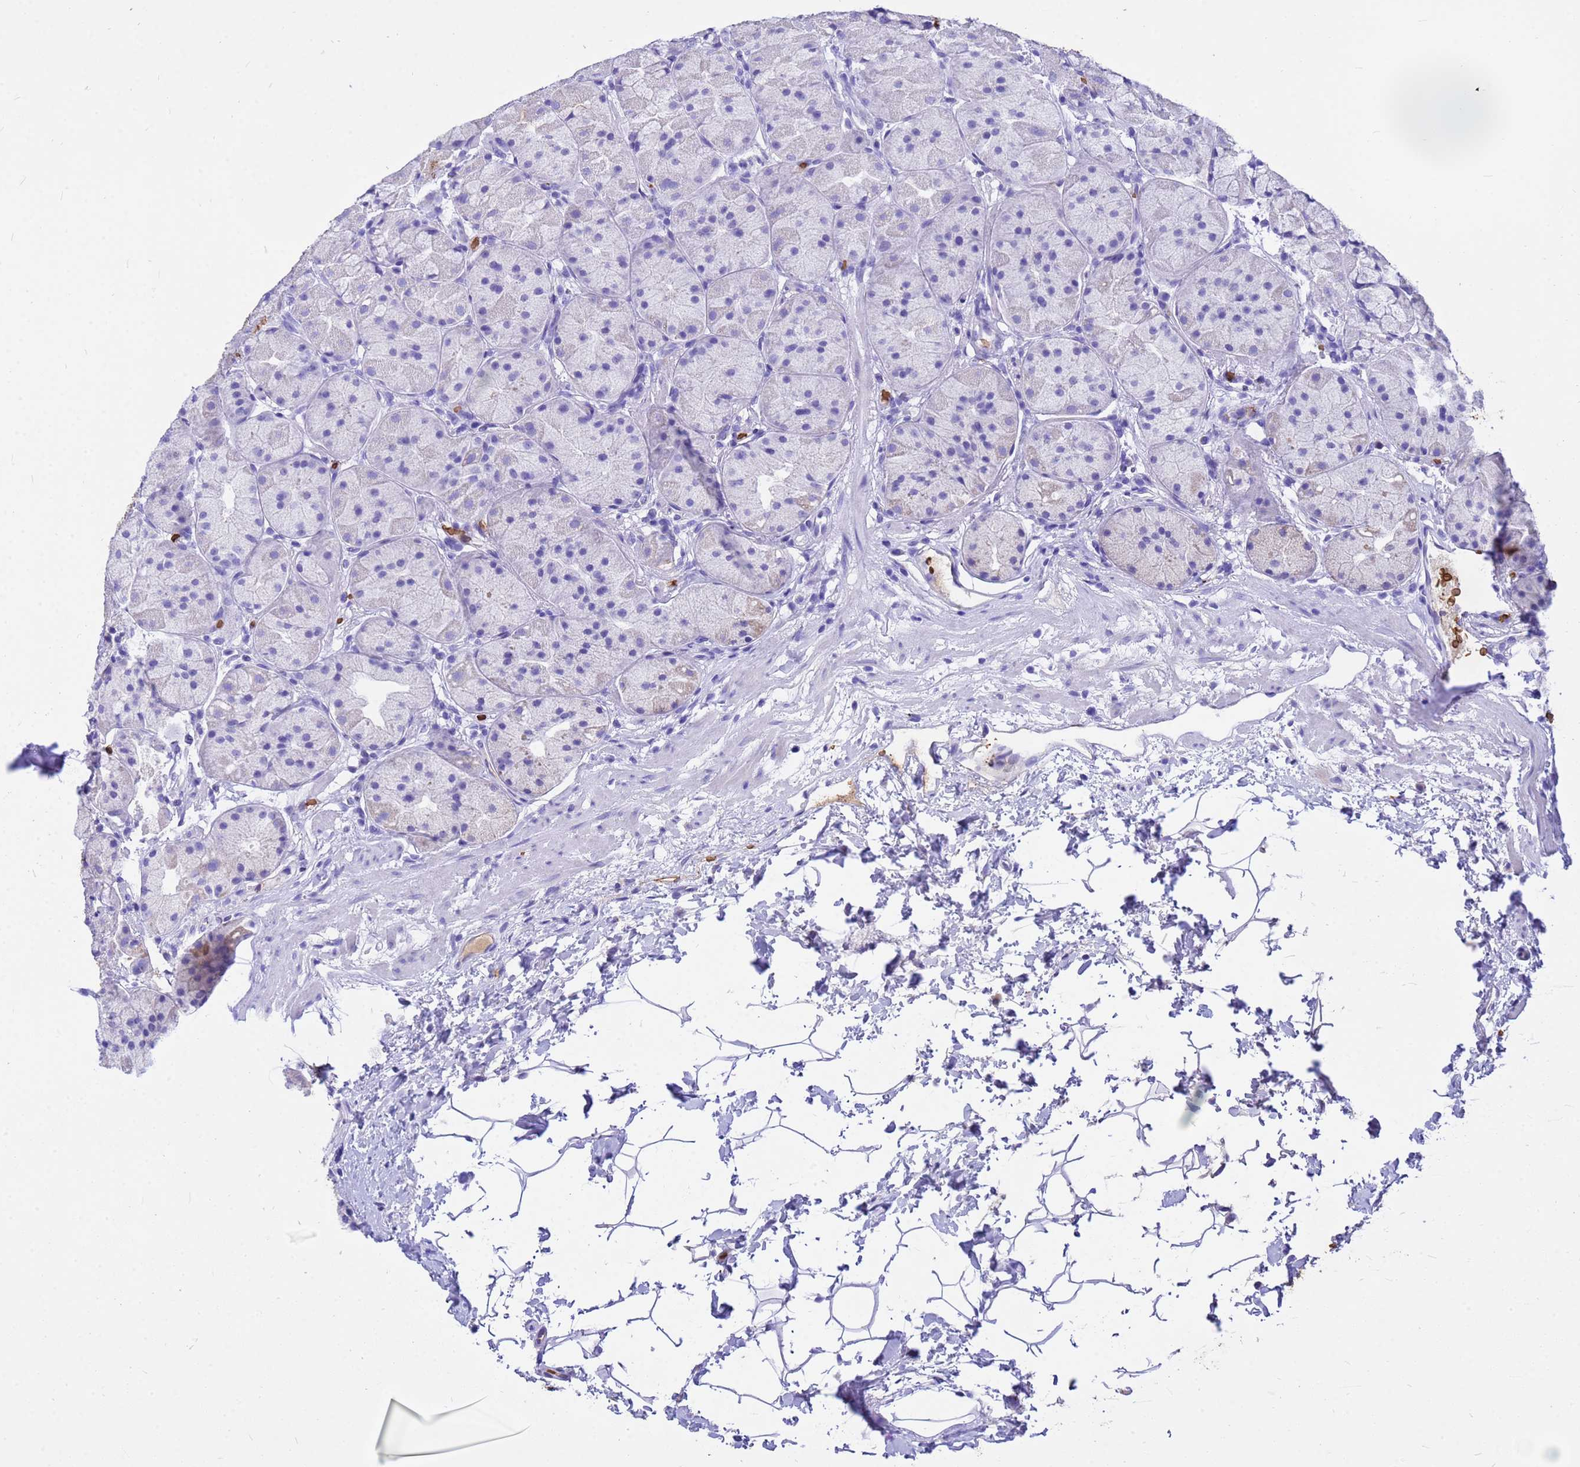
{"staining": {"intensity": "weak", "quantity": "<25%", "location": "cytoplasmic/membranous"}, "tissue": "stomach", "cell_type": "Glandular cells", "image_type": "normal", "snomed": [{"axis": "morphology", "description": "Normal tissue, NOS"}, {"axis": "topography", "description": "Stomach"}], "caption": "Immunohistochemistry (IHC) of benign stomach displays no expression in glandular cells.", "gene": "HBA1", "patient": {"sex": "male", "age": 57}}